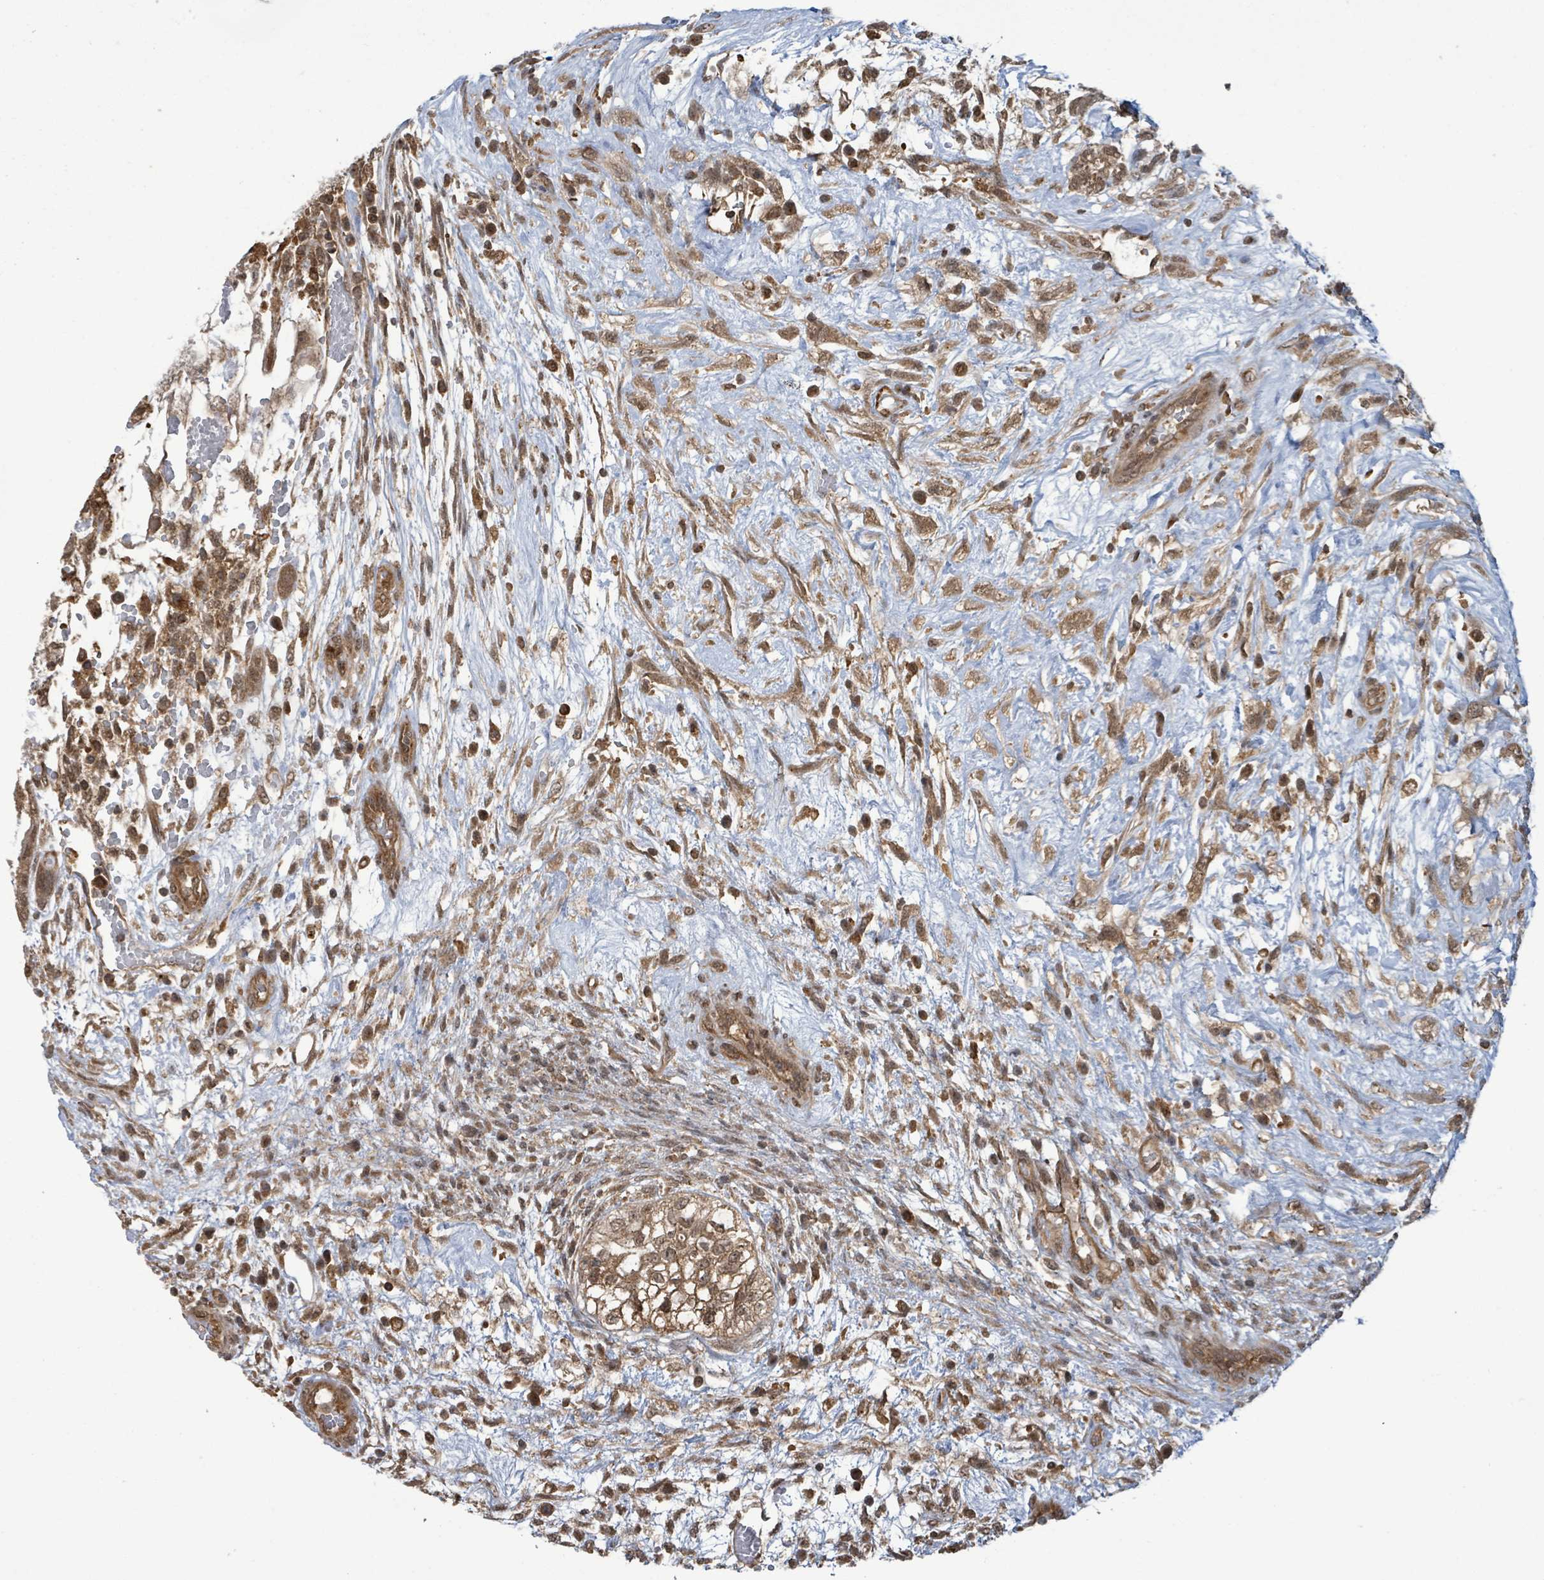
{"staining": {"intensity": "moderate", "quantity": ">75%", "location": "cytoplasmic/membranous,nuclear"}, "tissue": "testis cancer", "cell_type": "Tumor cells", "image_type": "cancer", "snomed": [{"axis": "morphology", "description": "Normal tissue, NOS"}, {"axis": "morphology", "description": "Carcinoma, Embryonal, NOS"}, {"axis": "topography", "description": "Testis"}], "caption": "Embryonal carcinoma (testis) stained with immunohistochemistry (IHC) displays moderate cytoplasmic/membranous and nuclear staining in about >75% of tumor cells. (brown staining indicates protein expression, while blue staining denotes nuclei).", "gene": "KLC1", "patient": {"sex": "male", "age": 32}}